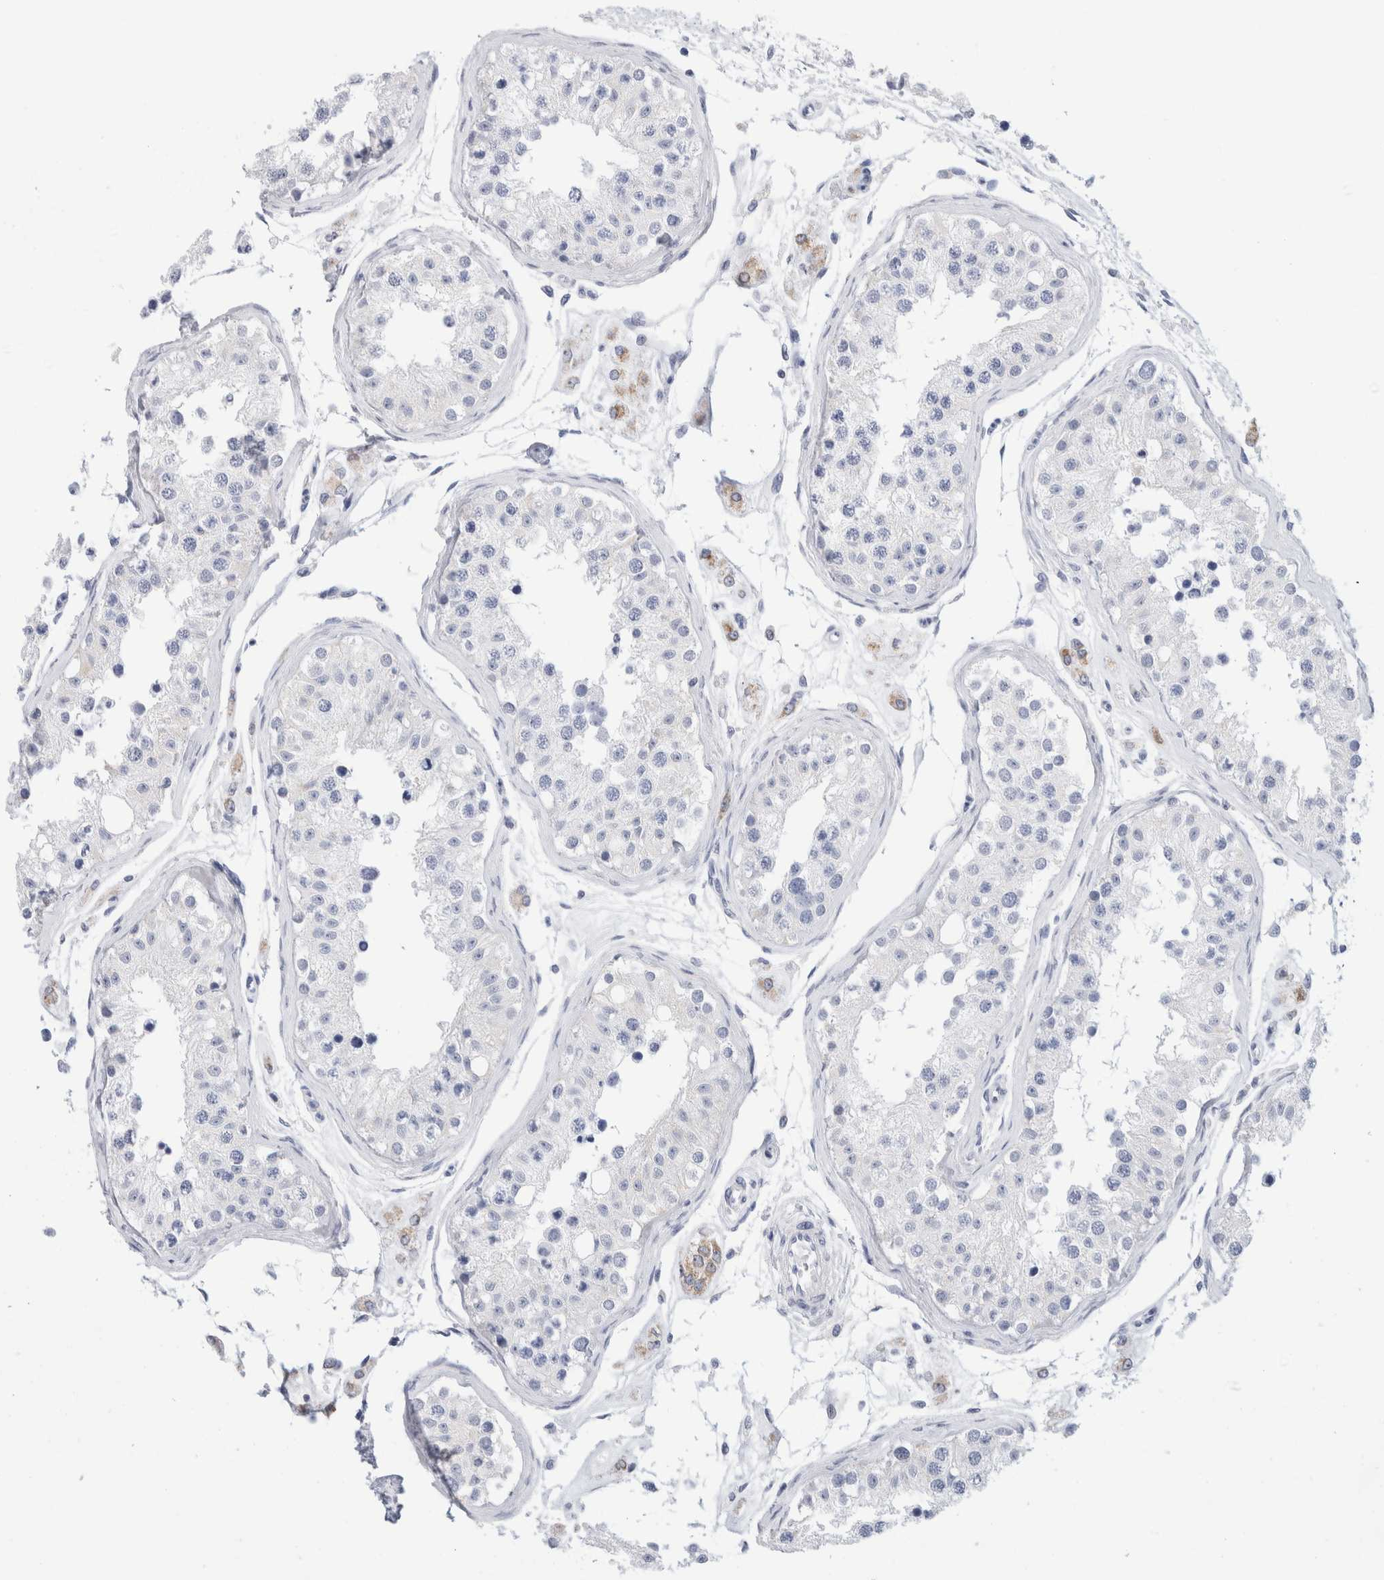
{"staining": {"intensity": "negative", "quantity": "none", "location": "none"}, "tissue": "testis", "cell_type": "Cells in seminiferous ducts", "image_type": "normal", "snomed": [{"axis": "morphology", "description": "Normal tissue, NOS"}, {"axis": "morphology", "description": "Adenocarcinoma, metastatic, NOS"}, {"axis": "topography", "description": "Testis"}], "caption": "IHC histopathology image of benign human testis stained for a protein (brown), which reveals no expression in cells in seminiferous ducts.", "gene": "ECHDC2", "patient": {"sex": "male", "age": 26}}